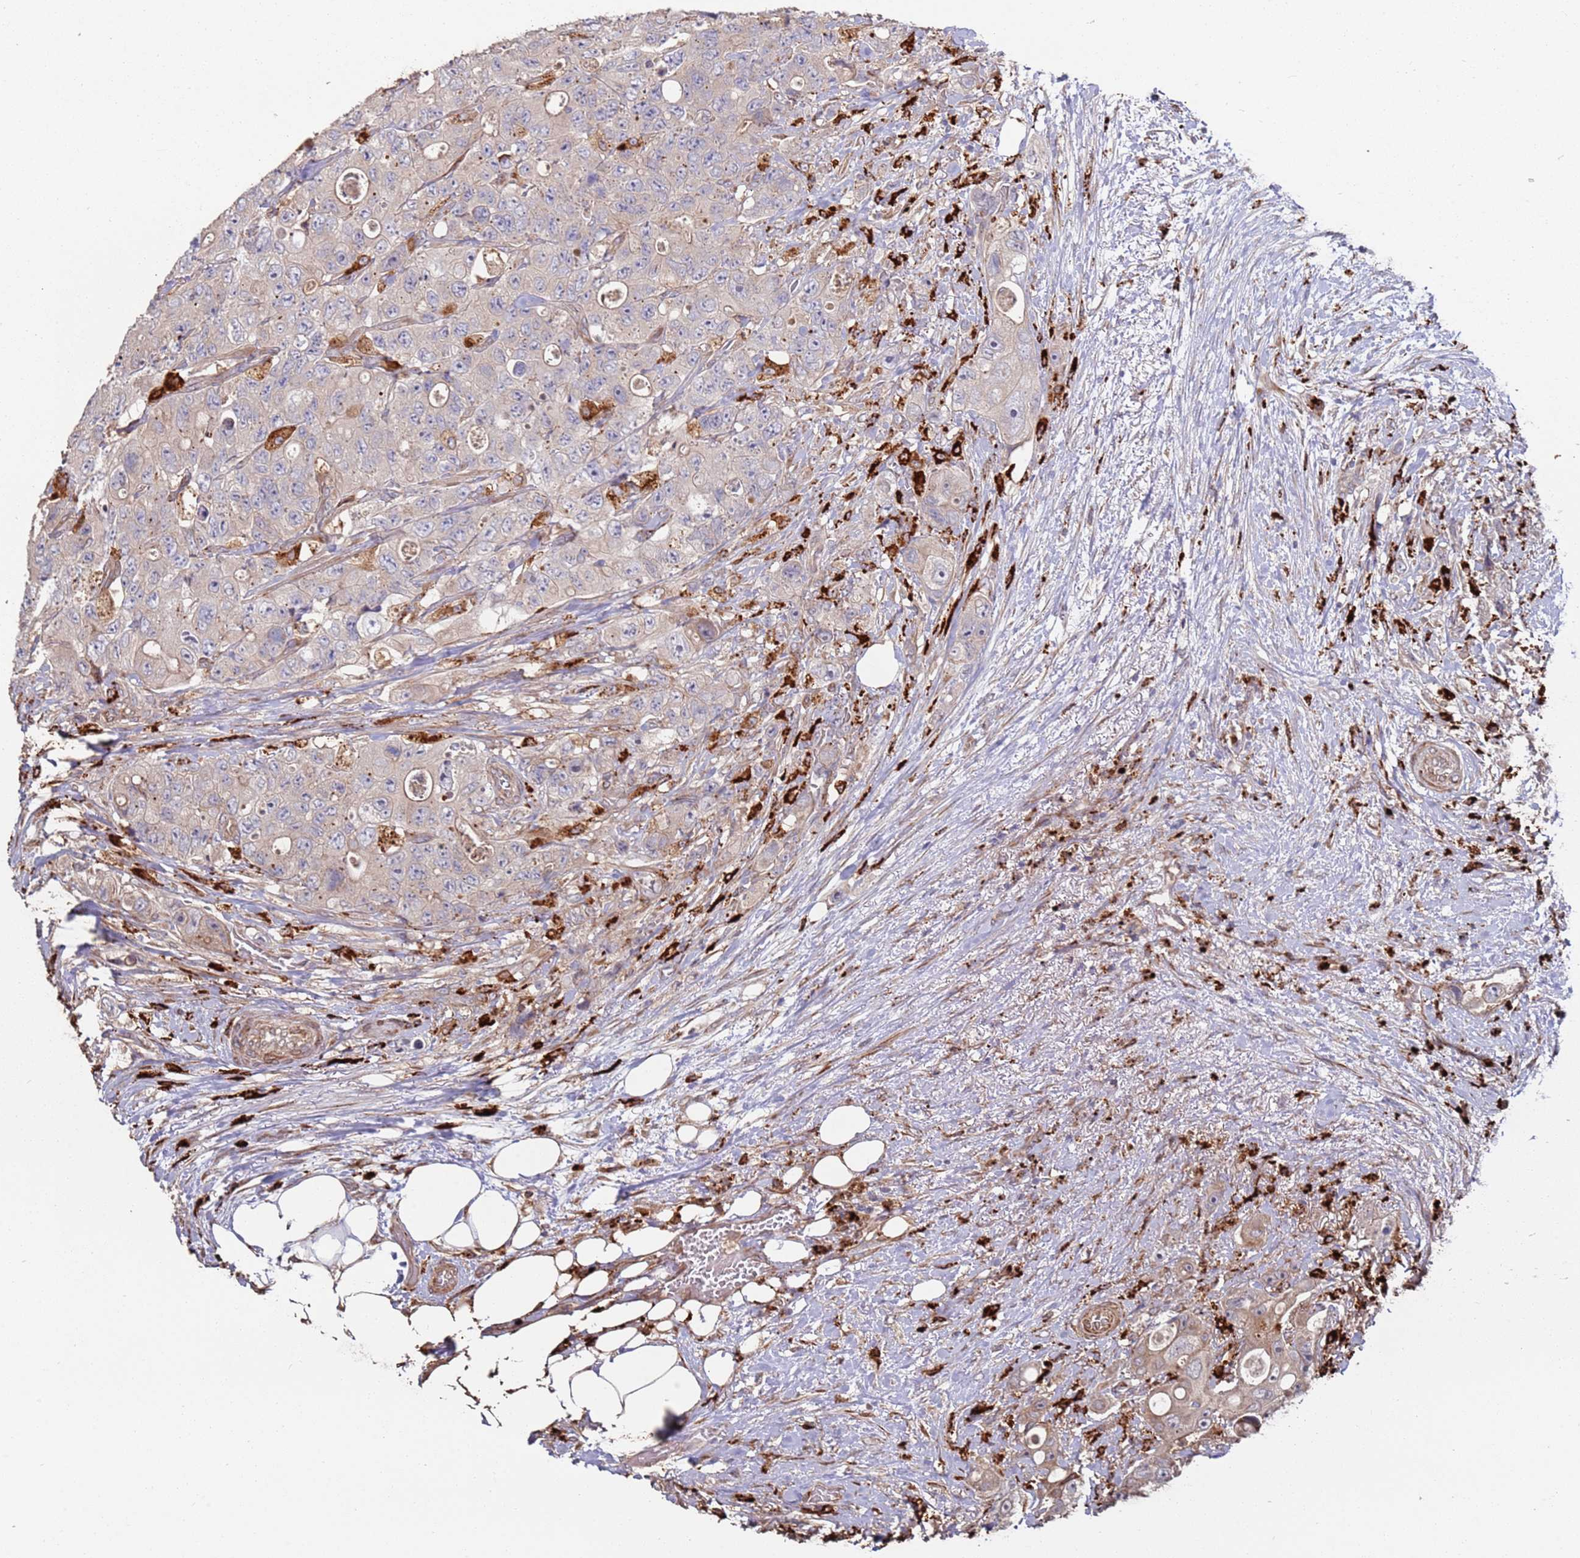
{"staining": {"intensity": "moderate", "quantity": "25%-75%", "location": "cytoplasmic/membranous"}, "tissue": "colorectal cancer", "cell_type": "Tumor cells", "image_type": "cancer", "snomed": [{"axis": "morphology", "description": "Adenocarcinoma, NOS"}, {"axis": "topography", "description": "Colon"}], "caption": "Immunohistochemistry (IHC) staining of colorectal cancer, which reveals medium levels of moderate cytoplasmic/membranous positivity in about 25%-75% of tumor cells indicating moderate cytoplasmic/membranous protein positivity. The staining was performed using DAB (brown) for protein detection and nuclei were counterstained in hematoxylin (blue).", "gene": "LACC1", "patient": {"sex": "female", "age": 46}}